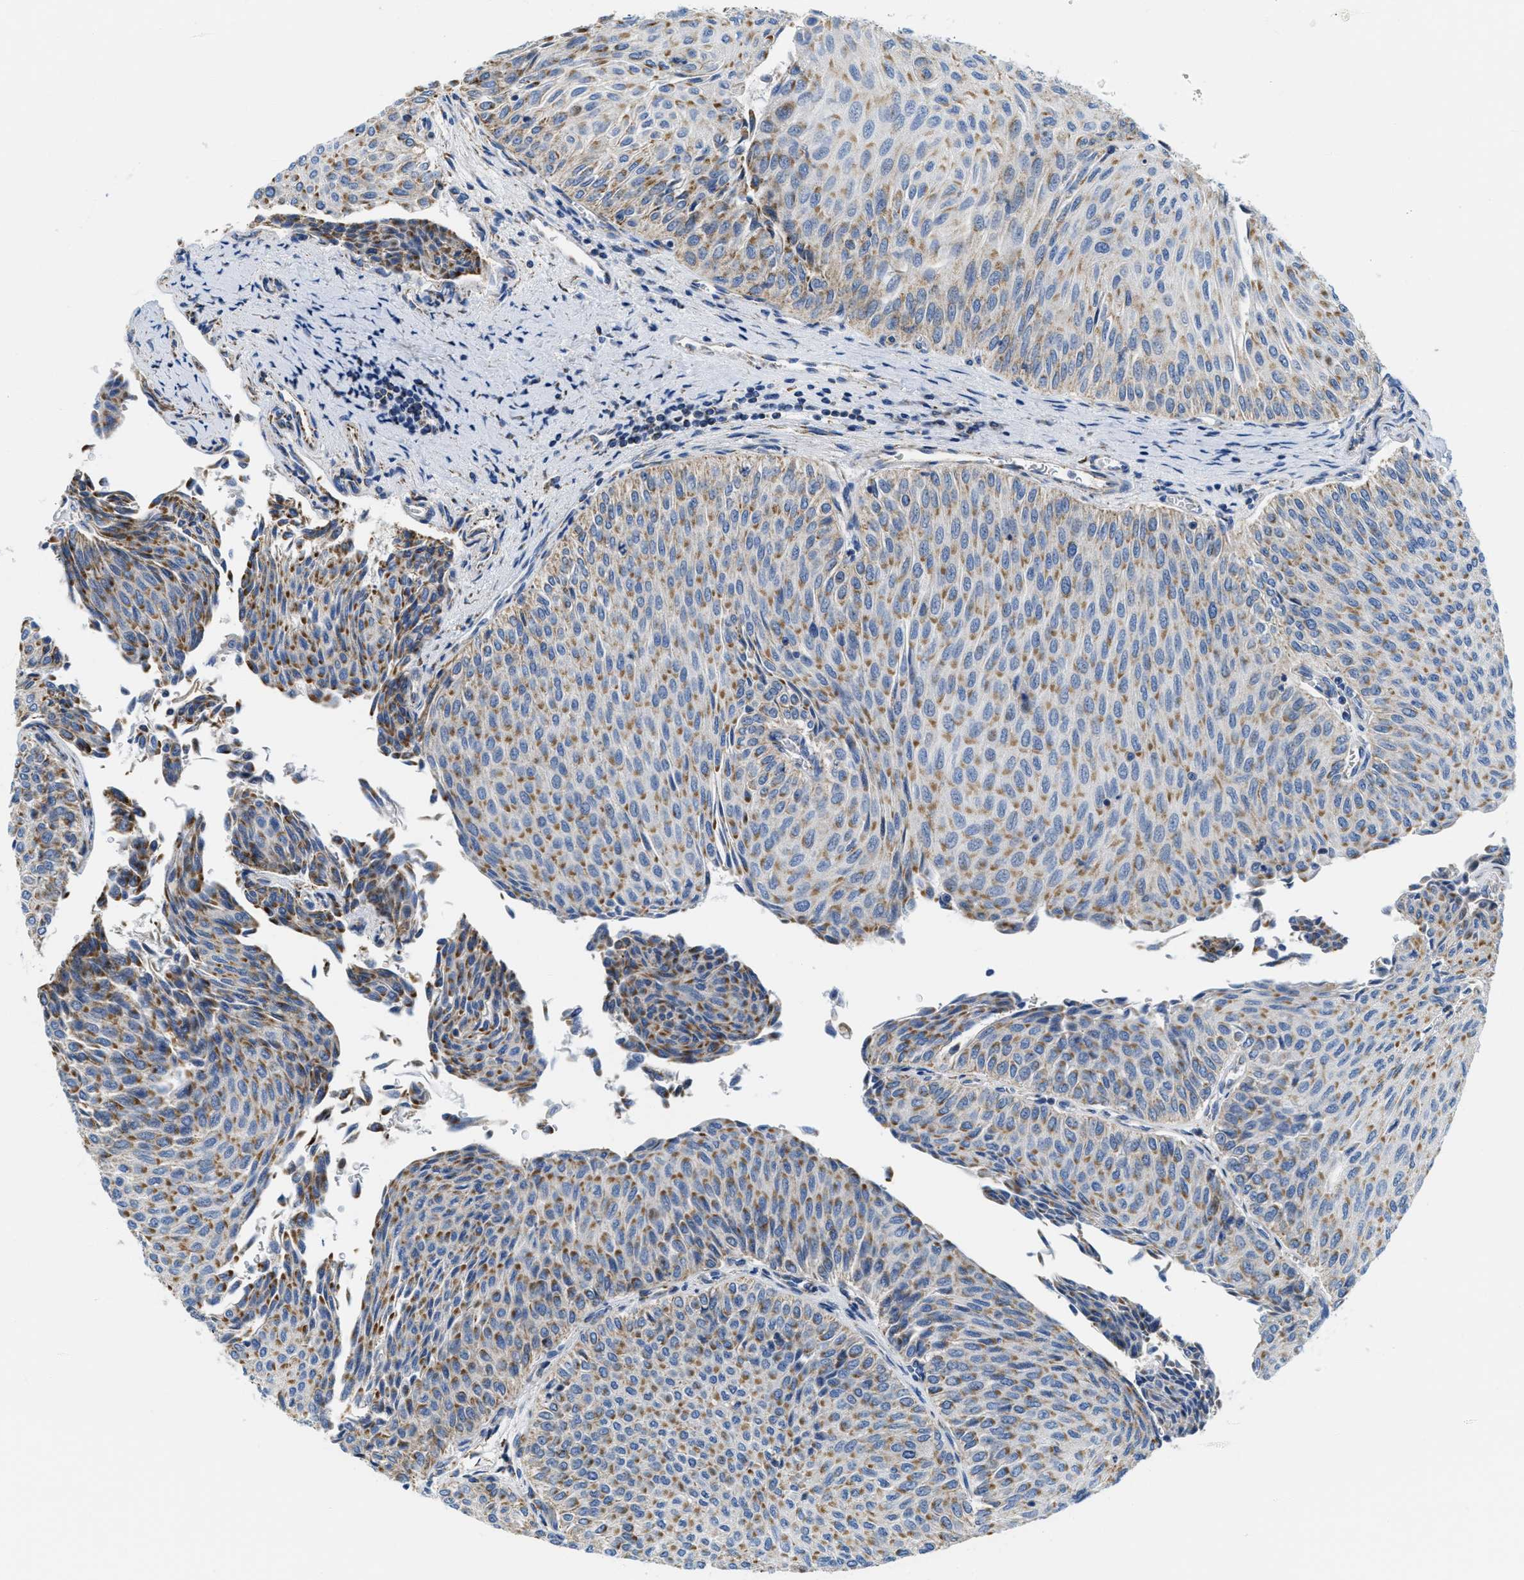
{"staining": {"intensity": "moderate", "quantity": ">75%", "location": "cytoplasmic/membranous"}, "tissue": "urothelial cancer", "cell_type": "Tumor cells", "image_type": "cancer", "snomed": [{"axis": "morphology", "description": "Urothelial carcinoma, Low grade"}, {"axis": "topography", "description": "Urinary bladder"}], "caption": "Immunohistochemical staining of human urothelial carcinoma (low-grade) demonstrates medium levels of moderate cytoplasmic/membranous protein expression in approximately >75% of tumor cells. (Brightfield microscopy of DAB IHC at high magnification).", "gene": "KCNJ5", "patient": {"sex": "male", "age": 78}}